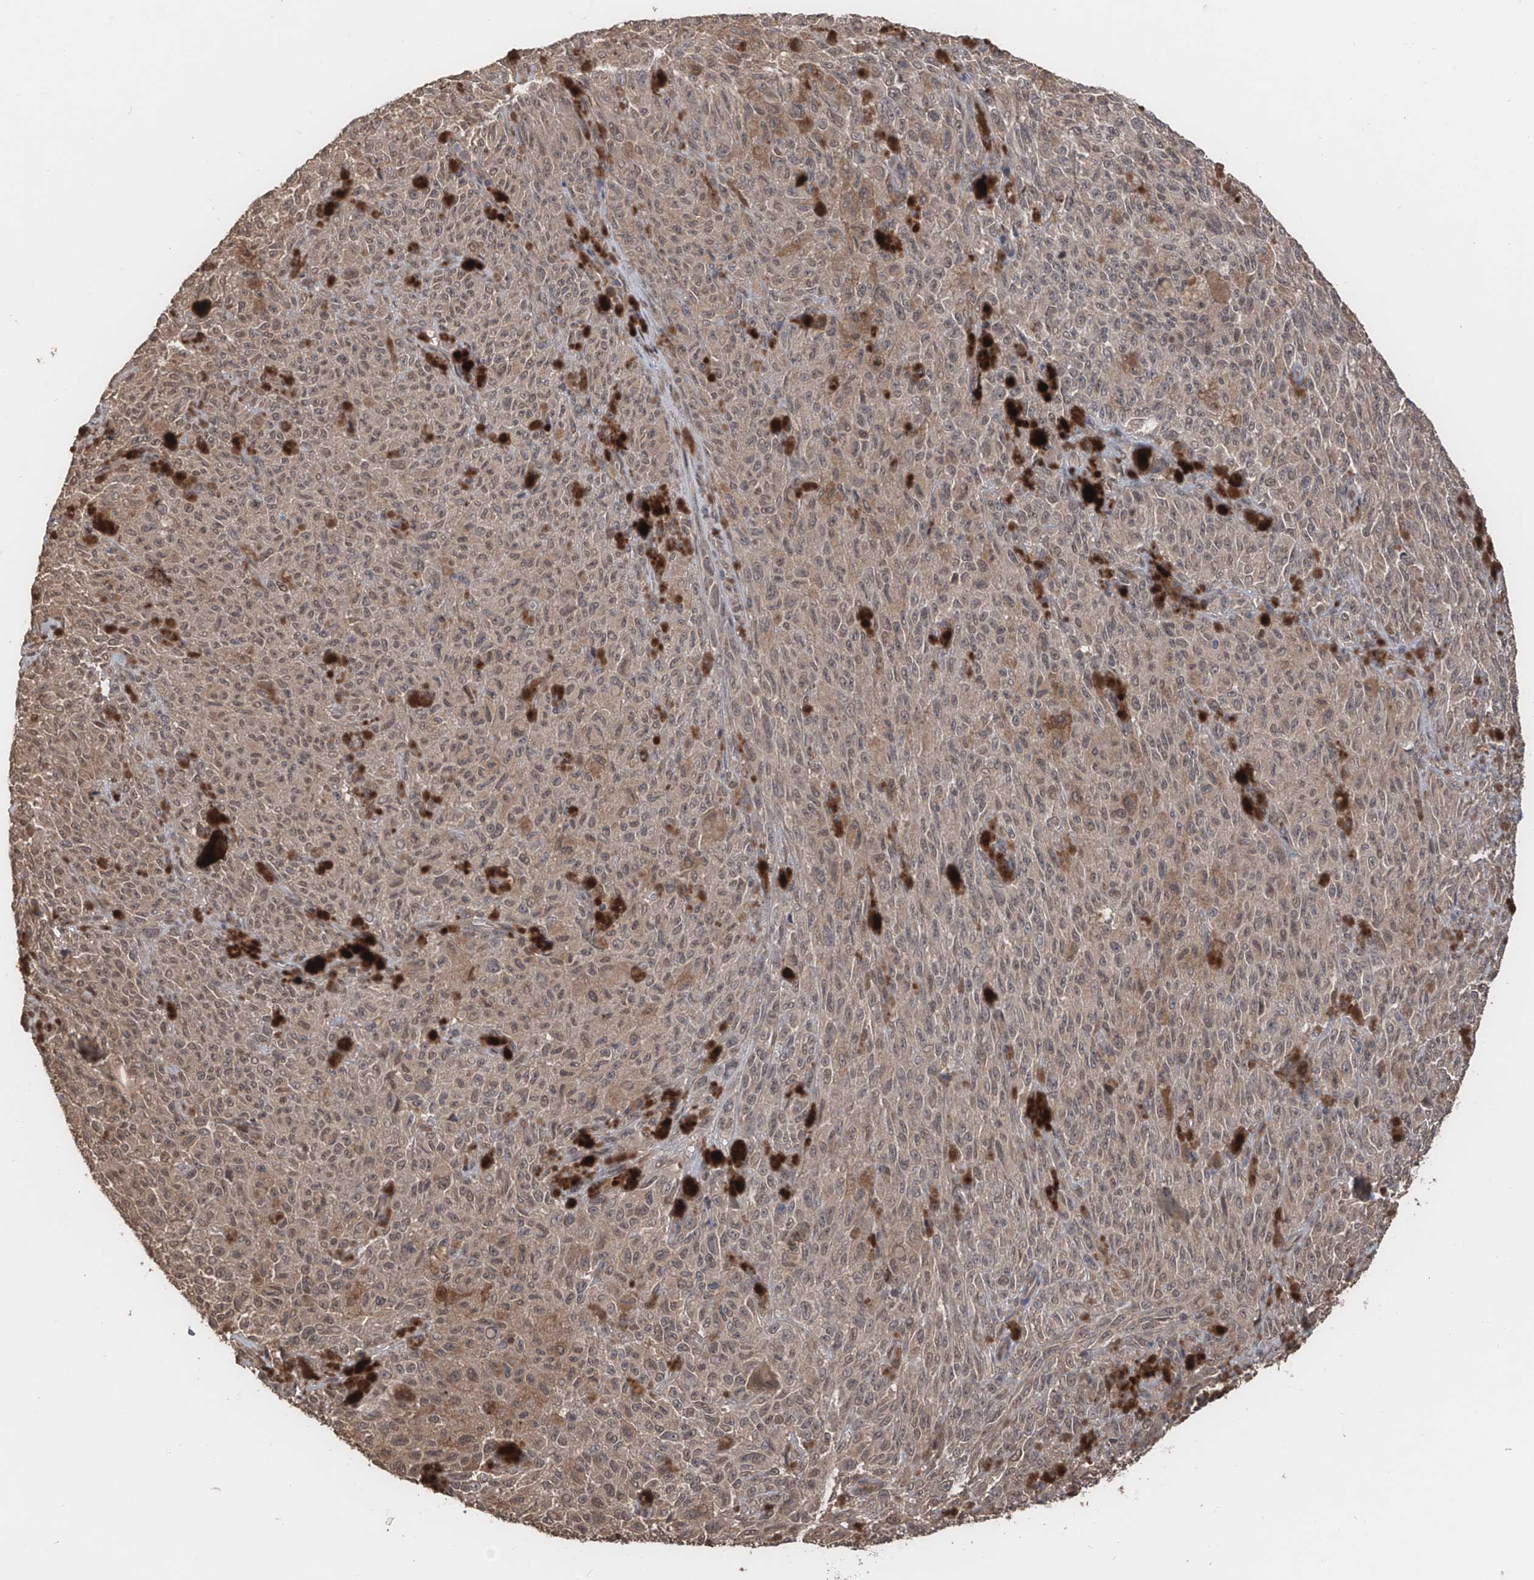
{"staining": {"intensity": "weak", "quantity": ">75%", "location": "cytoplasmic/membranous,nuclear"}, "tissue": "melanoma", "cell_type": "Tumor cells", "image_type": "cancer", "snomed": [{"axis": "morphology", "description": "Malignant melanoma, NOS"}, {"axis": "topography", "description": "Skin"}], "caption": "Human malignant melanoma stained with a brown dye reveals weak cytoplasmic/membranous and nuclear positive positivity in about >75% of tumor cells.", "gene": "FAM135A", "patient": {"sex": "female", "age": 82}}